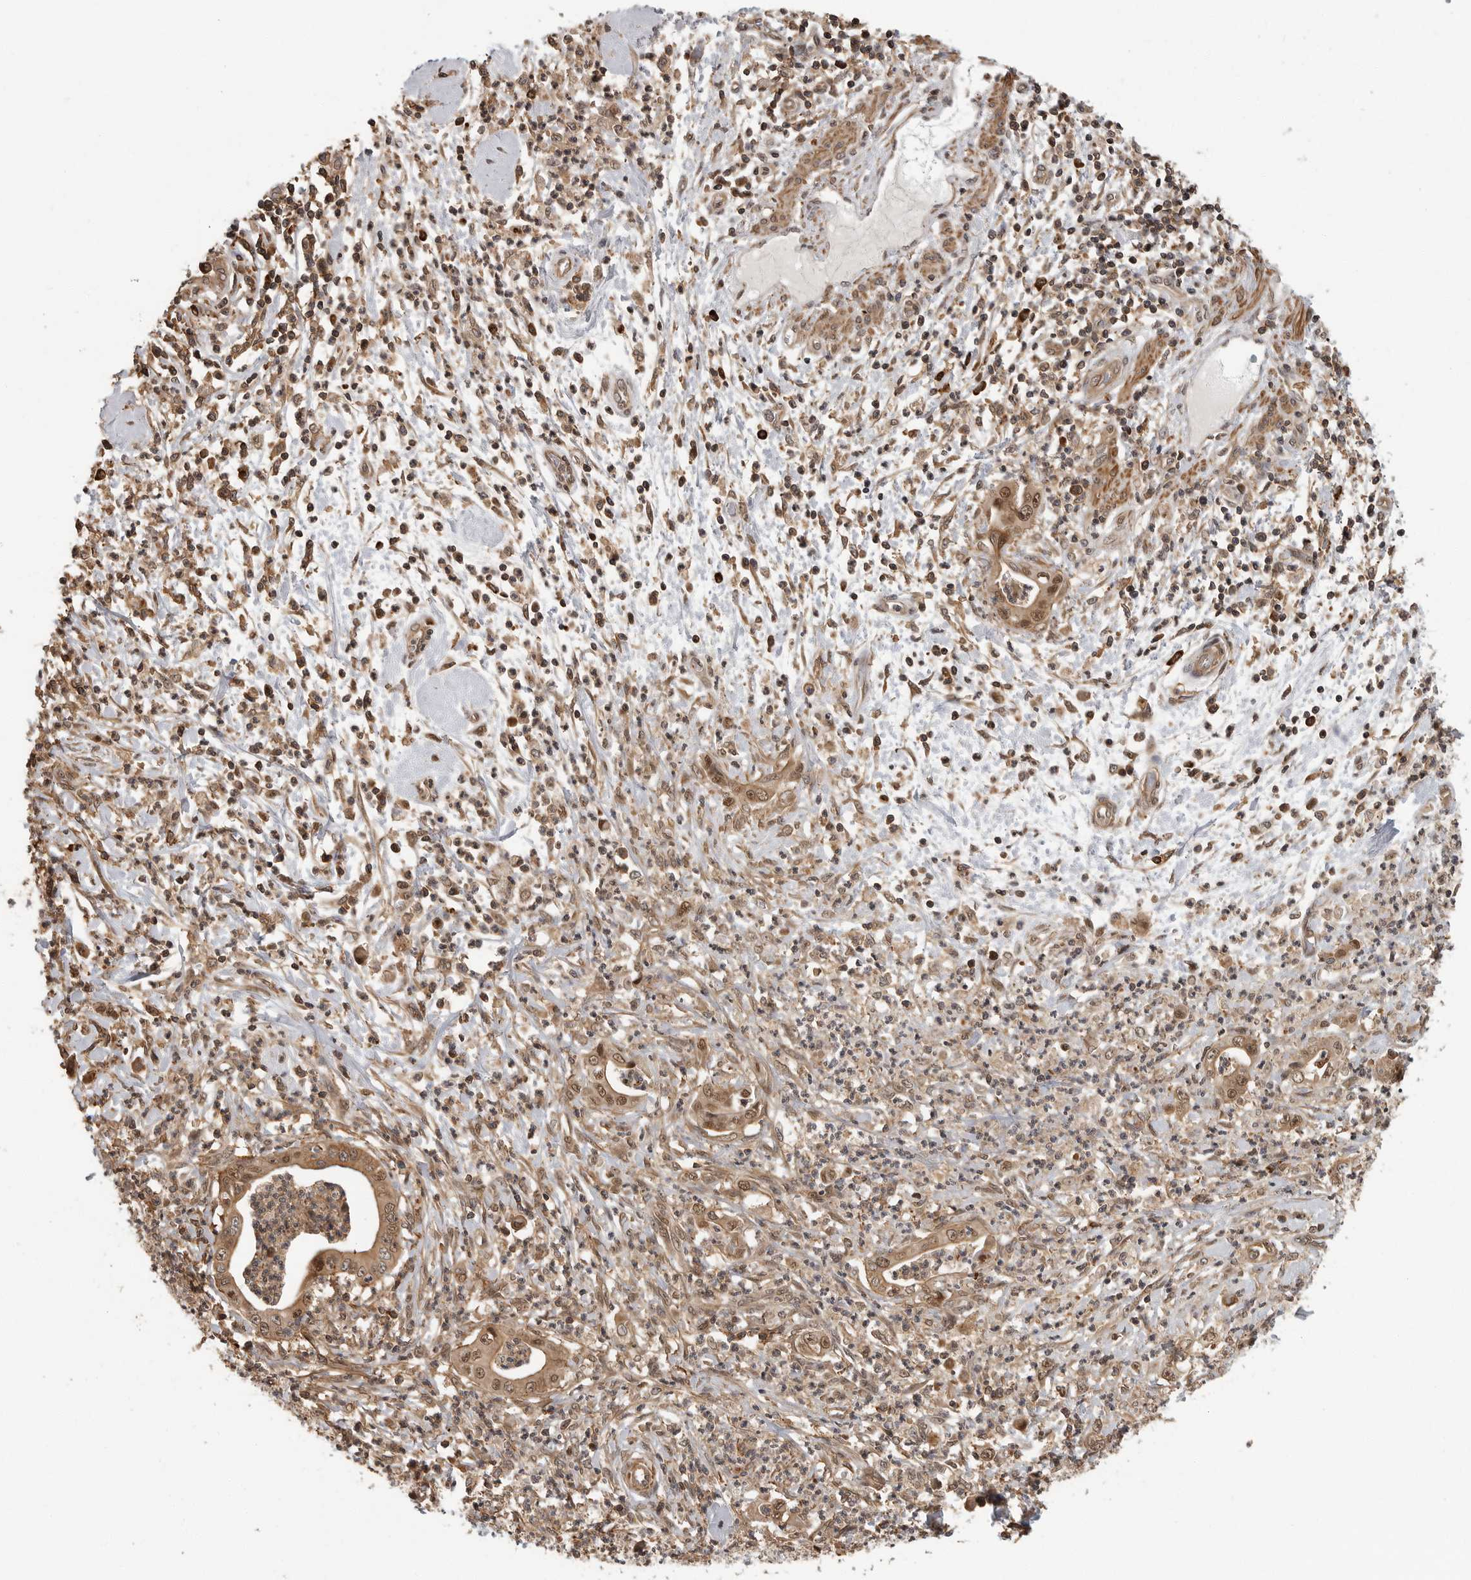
{"staining": {"intensity": "moderate", "quantity": ">75%", "location": "cytoplasmic/membranous,nuclear"}, "tissue": "pancreatic cancer", "cell_type": "Tumor cells", "image_type": "cancer", "snomed": [{"axis": "morphology", "description": "Adenocarcinoma, NOS"}, {"axis": "topography", "description": "Pancreas"}], "caption": "The micrograph exhibits immunohistochemical staining of adenocarcinoma (pancreatic). There is moderate cytoplasmic/membranous and nuclear positivity is appreciated in about >75% of tumor cells. (DAB (3,3'-diaminobenzidine) IHC, brown staining for protein, blue staining for nuclei).", "gene": "ERN1", "patient": {"sex": "male", "age": 69}}